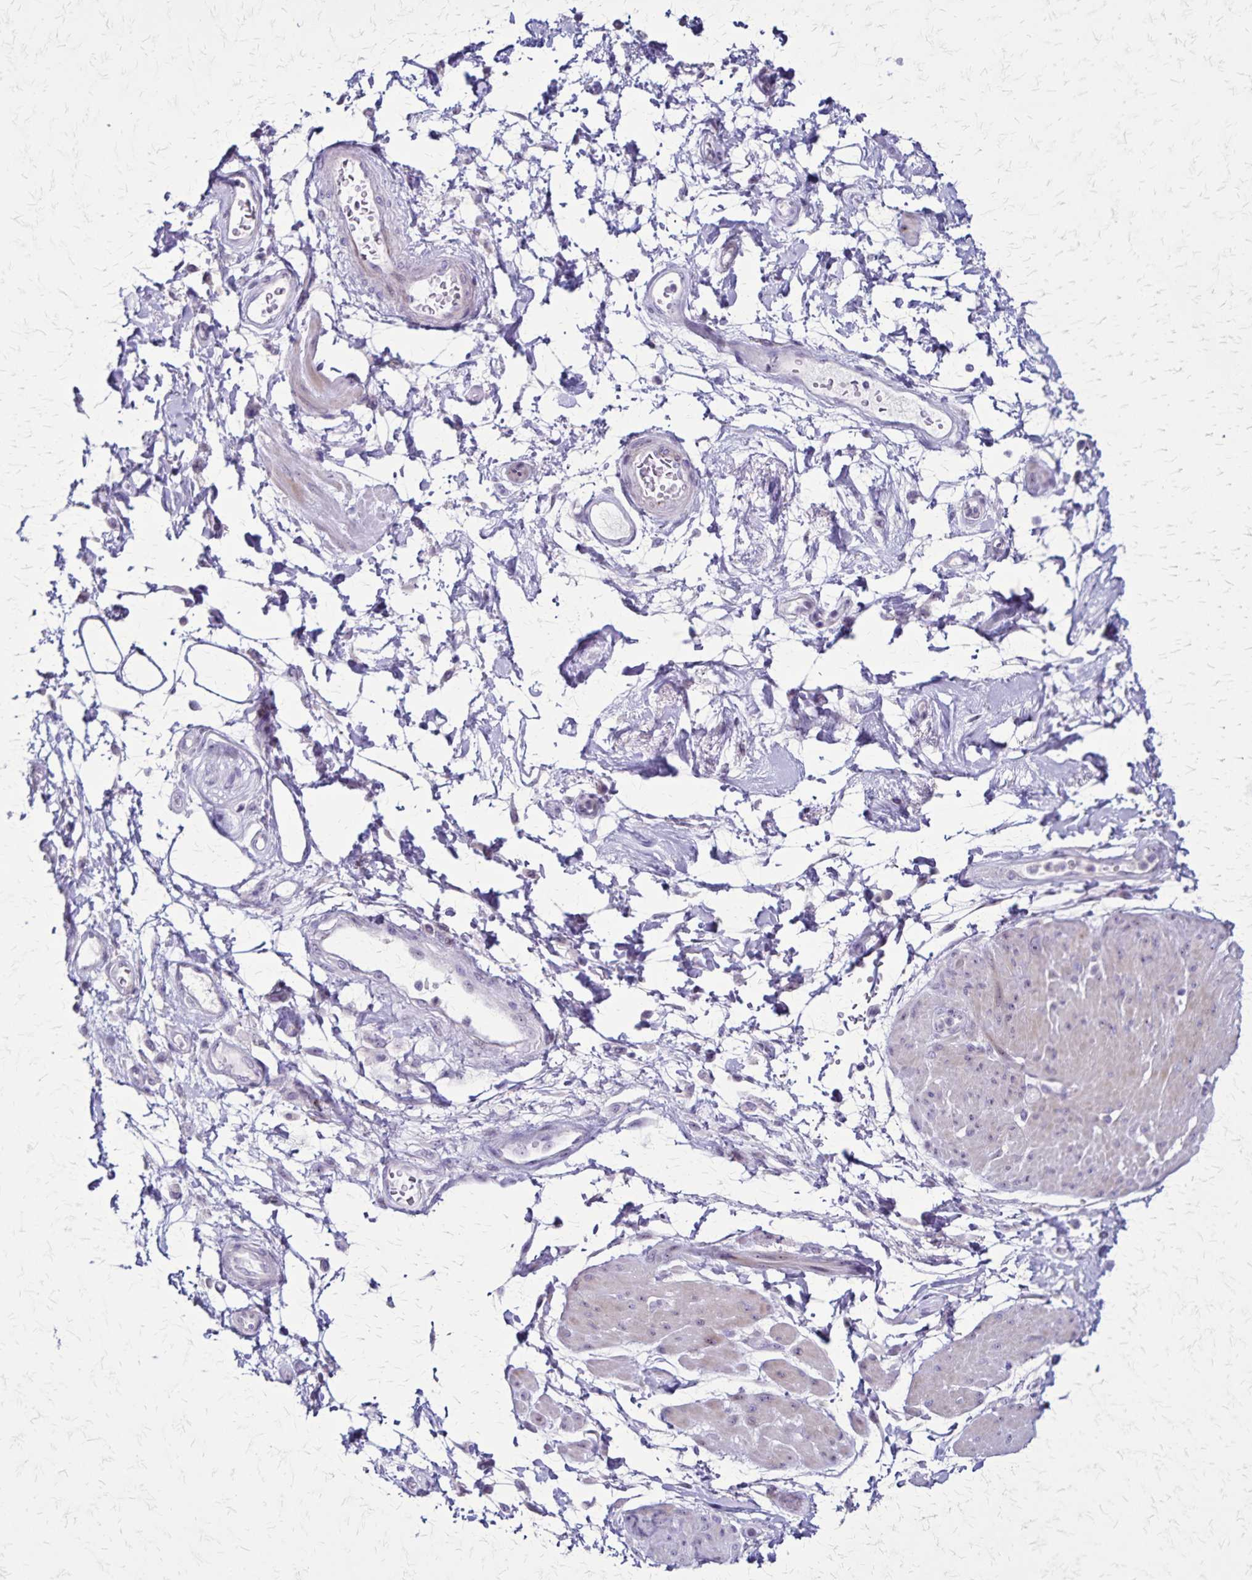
{"staining": {"intensity": "negative", "quantity": "none", "location": "none"}, "tissue": "adipose tissue", "cell_type": "Adipocytes", "image_type": "normal", "snomed": [{"axis": "morphology", "description": "Normal tissue, NOS"}, {"axis": "topography", "description": "Urinary bladder"}, {"axis": "topography", "description": "Peripheral nerve tissue"}], "caption": "DAB (3,3'-diaminobenzidine) immunohistochemical staining of unremarkable human adipose tissue exhibits no significant staining in adipocytes.", "gene": "OR51B5", "patient": {"sex": "female", "age": 60}}